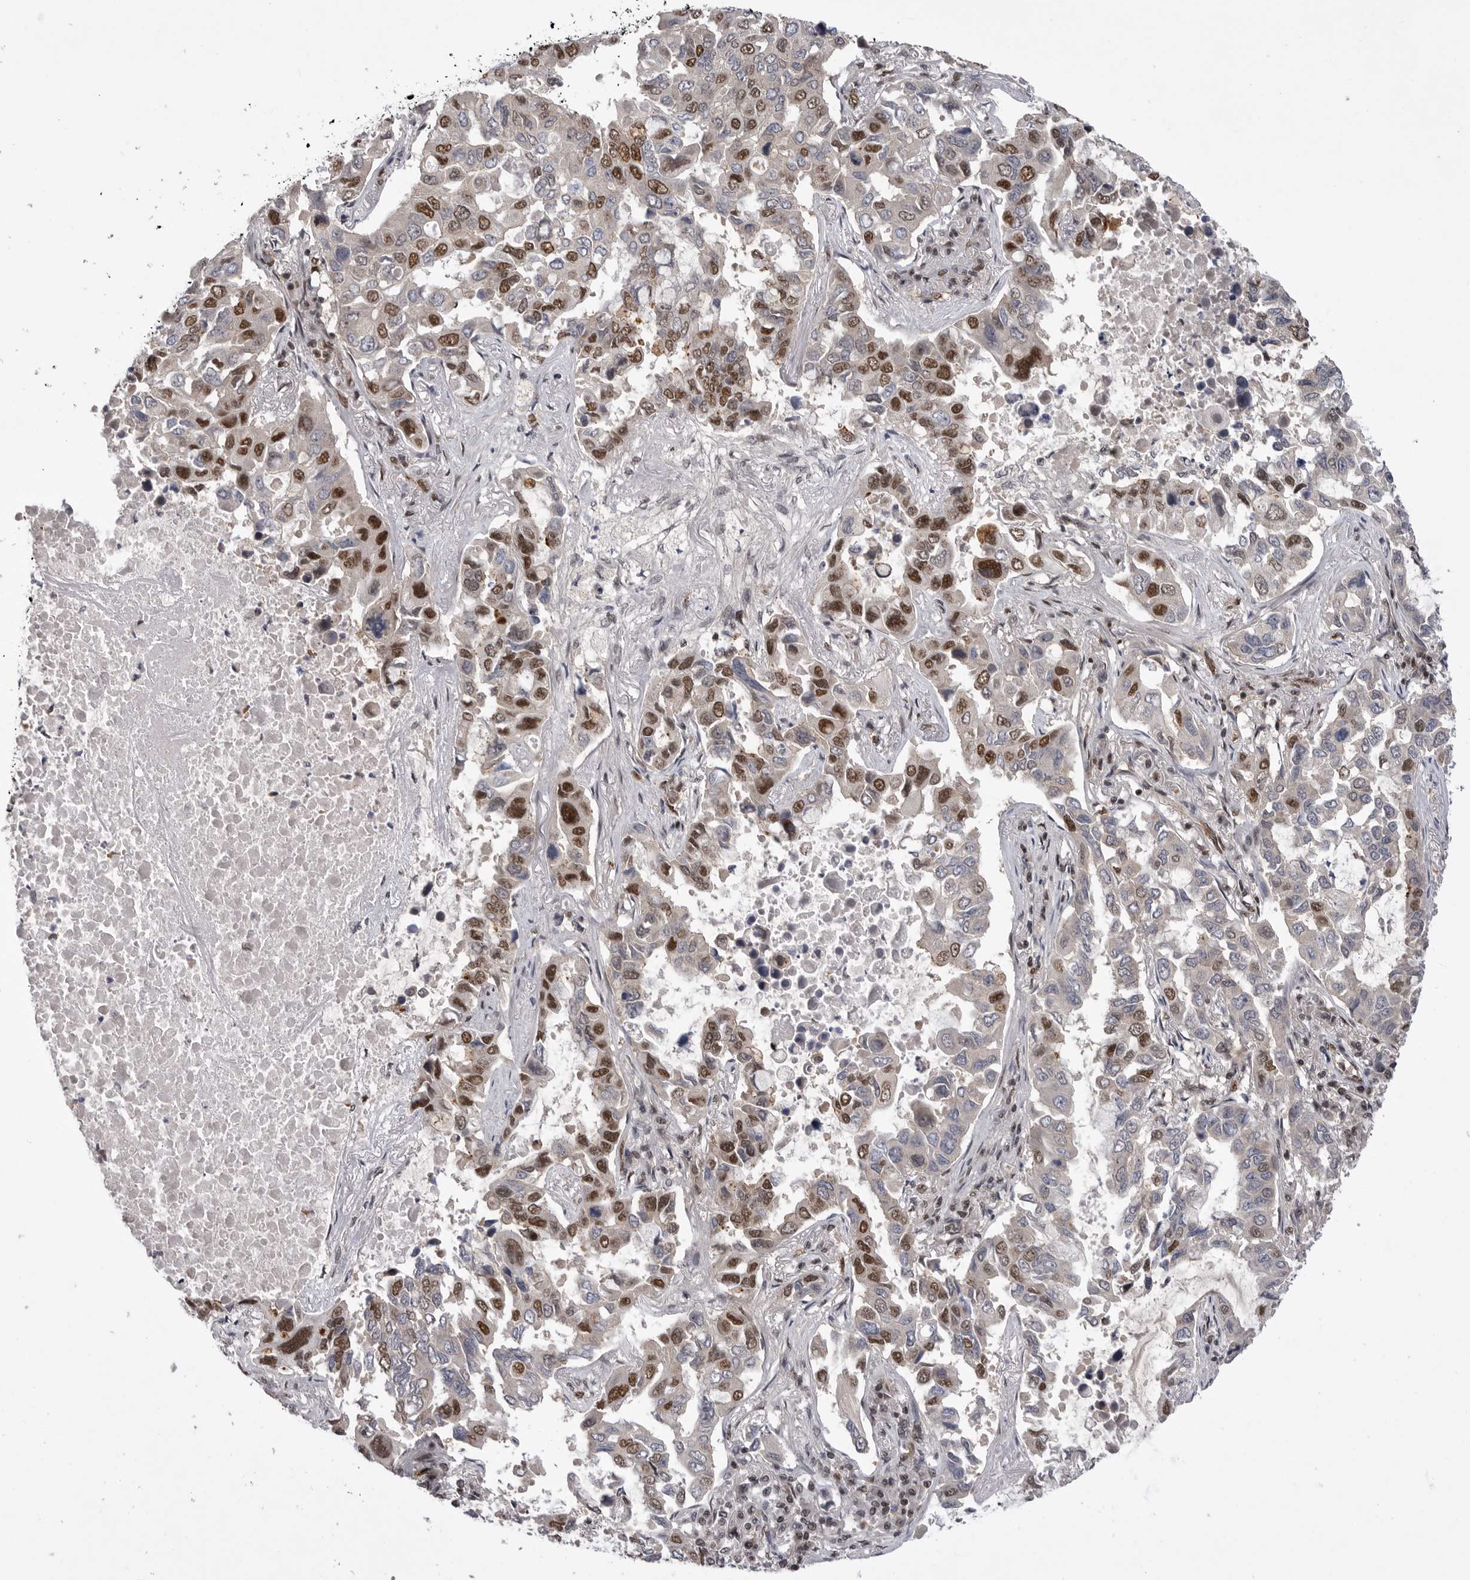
{"staining": {"intensity": "strong", "quantity": "25%-75%", "location": "nuclear"}, "tissue": "lung cancer", "cell_type": "Tumor cells", "image_type": "cancer", "snomed": [{"axis": "morphology", "description": "Adenocarcinoma, NOS"}, {"axis": "topography", "description": "Lung"}], "caption": "Lung cancer (adenocarcinoma) stained for a protein demonstrates strong nuclear positivity in tumor cells. The protein of interest is shown in brown color, while the nuclei are stained blue.", "gene": "PPP1R8", "patient": {"sex": "male", "age": 64}}